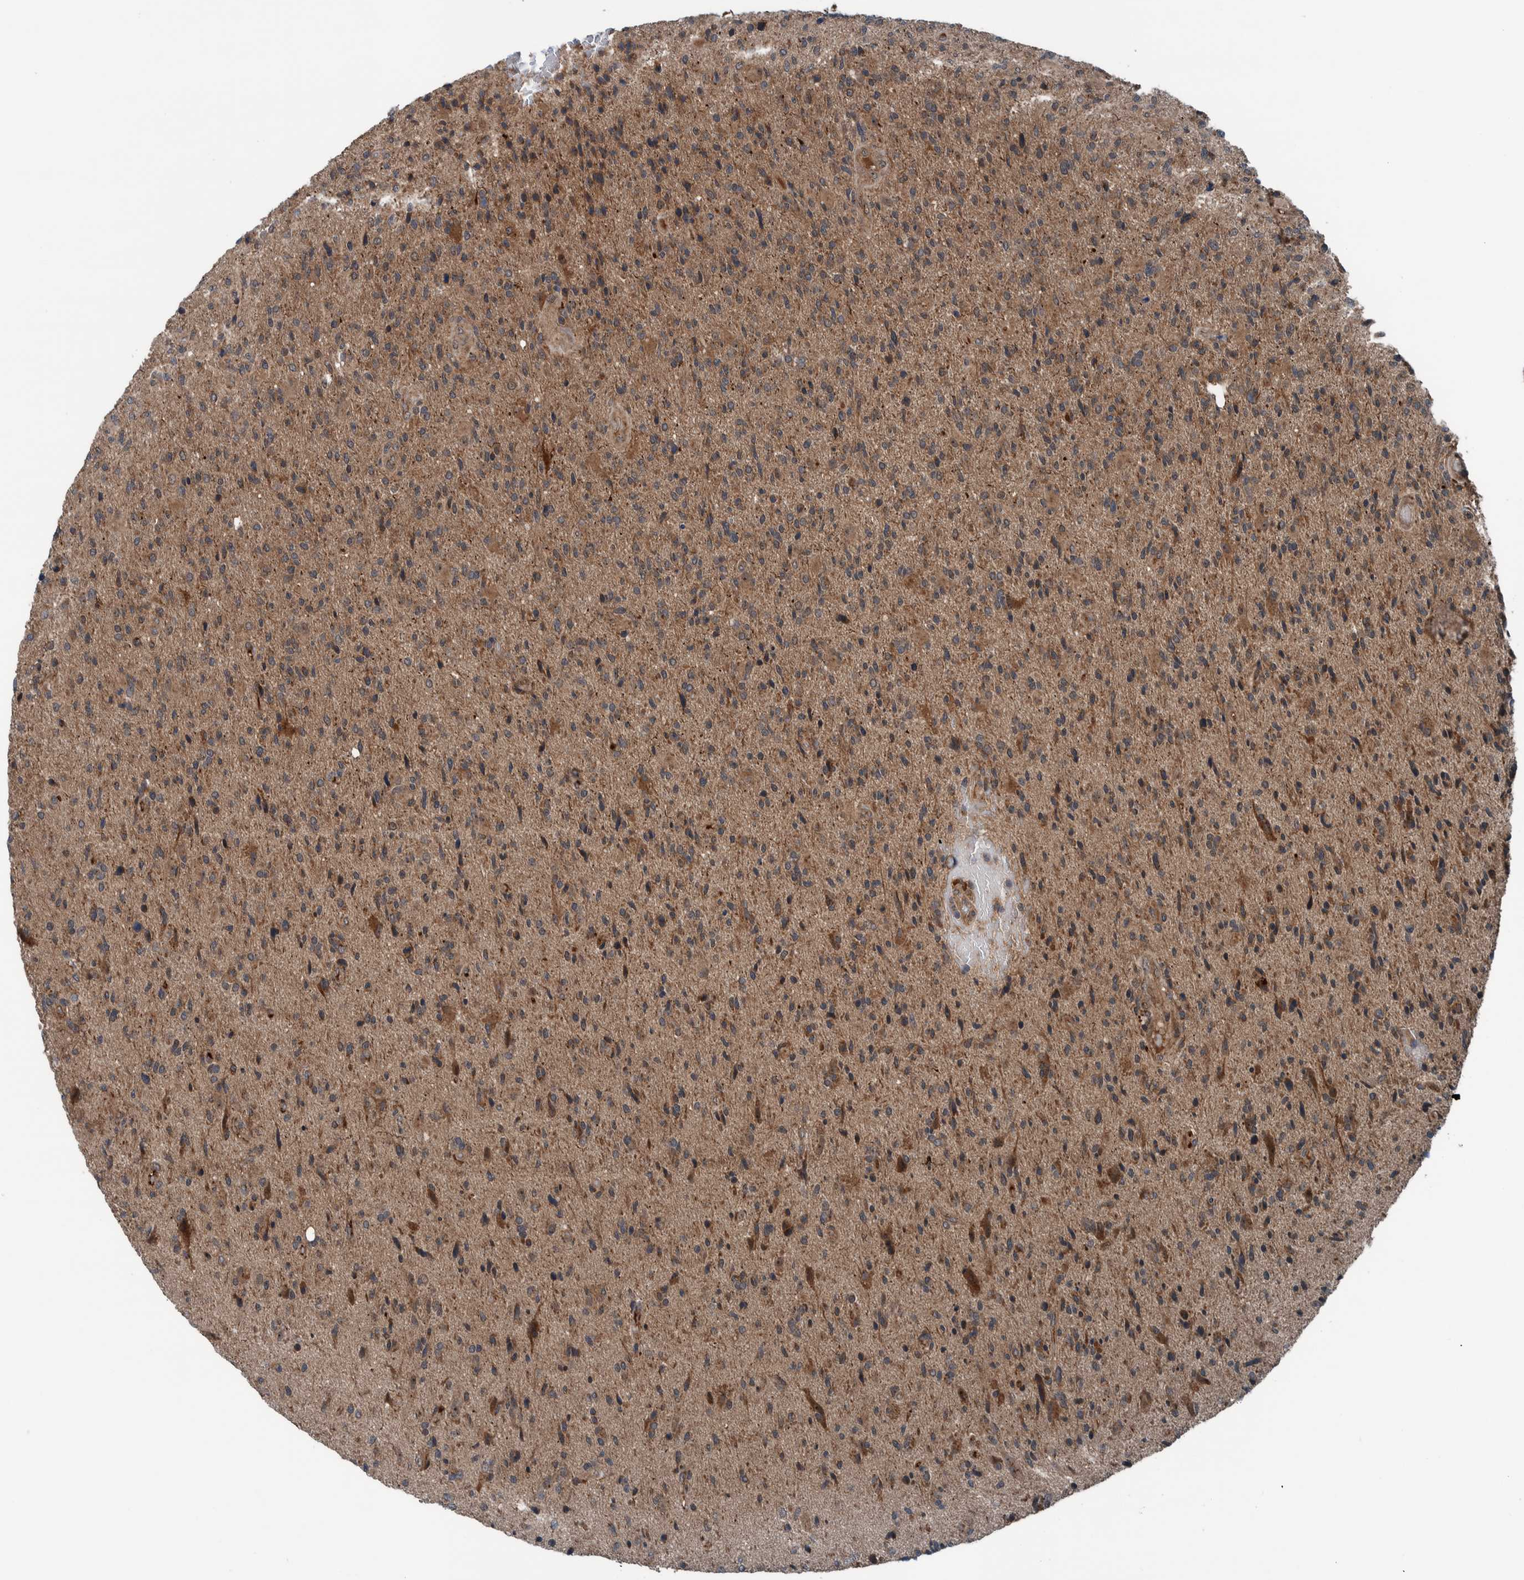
{"staining": {"intensity": "weak", "quantity": ">75%", "location": "cytoplasmic/membranous"}, "tissue": "glioma", "cell_type": "Tumor cells", "image_type": "cancer", "snomed": [{"axis": "morphology", "description": "Glioma, malignant, High grade"}, {"axis": "topography", "description": "Brain"}], "caption": "Immunohistochemistry (IHC) staining of malignant glioma (high-grade), which exhibits low levels of weak cytoplasmic/membranous expression in about >75% of tumor cells indicating weak cytoplasmic/membranous protein positivity. The staining was performed using DAB (3,3'-diaminobenzidine) (brown) for protein detection and nuclei were counterstained in hematoxylin (blue).", "gene": "CUEDC1", "patient": {"sex": "male", "age": 72}}